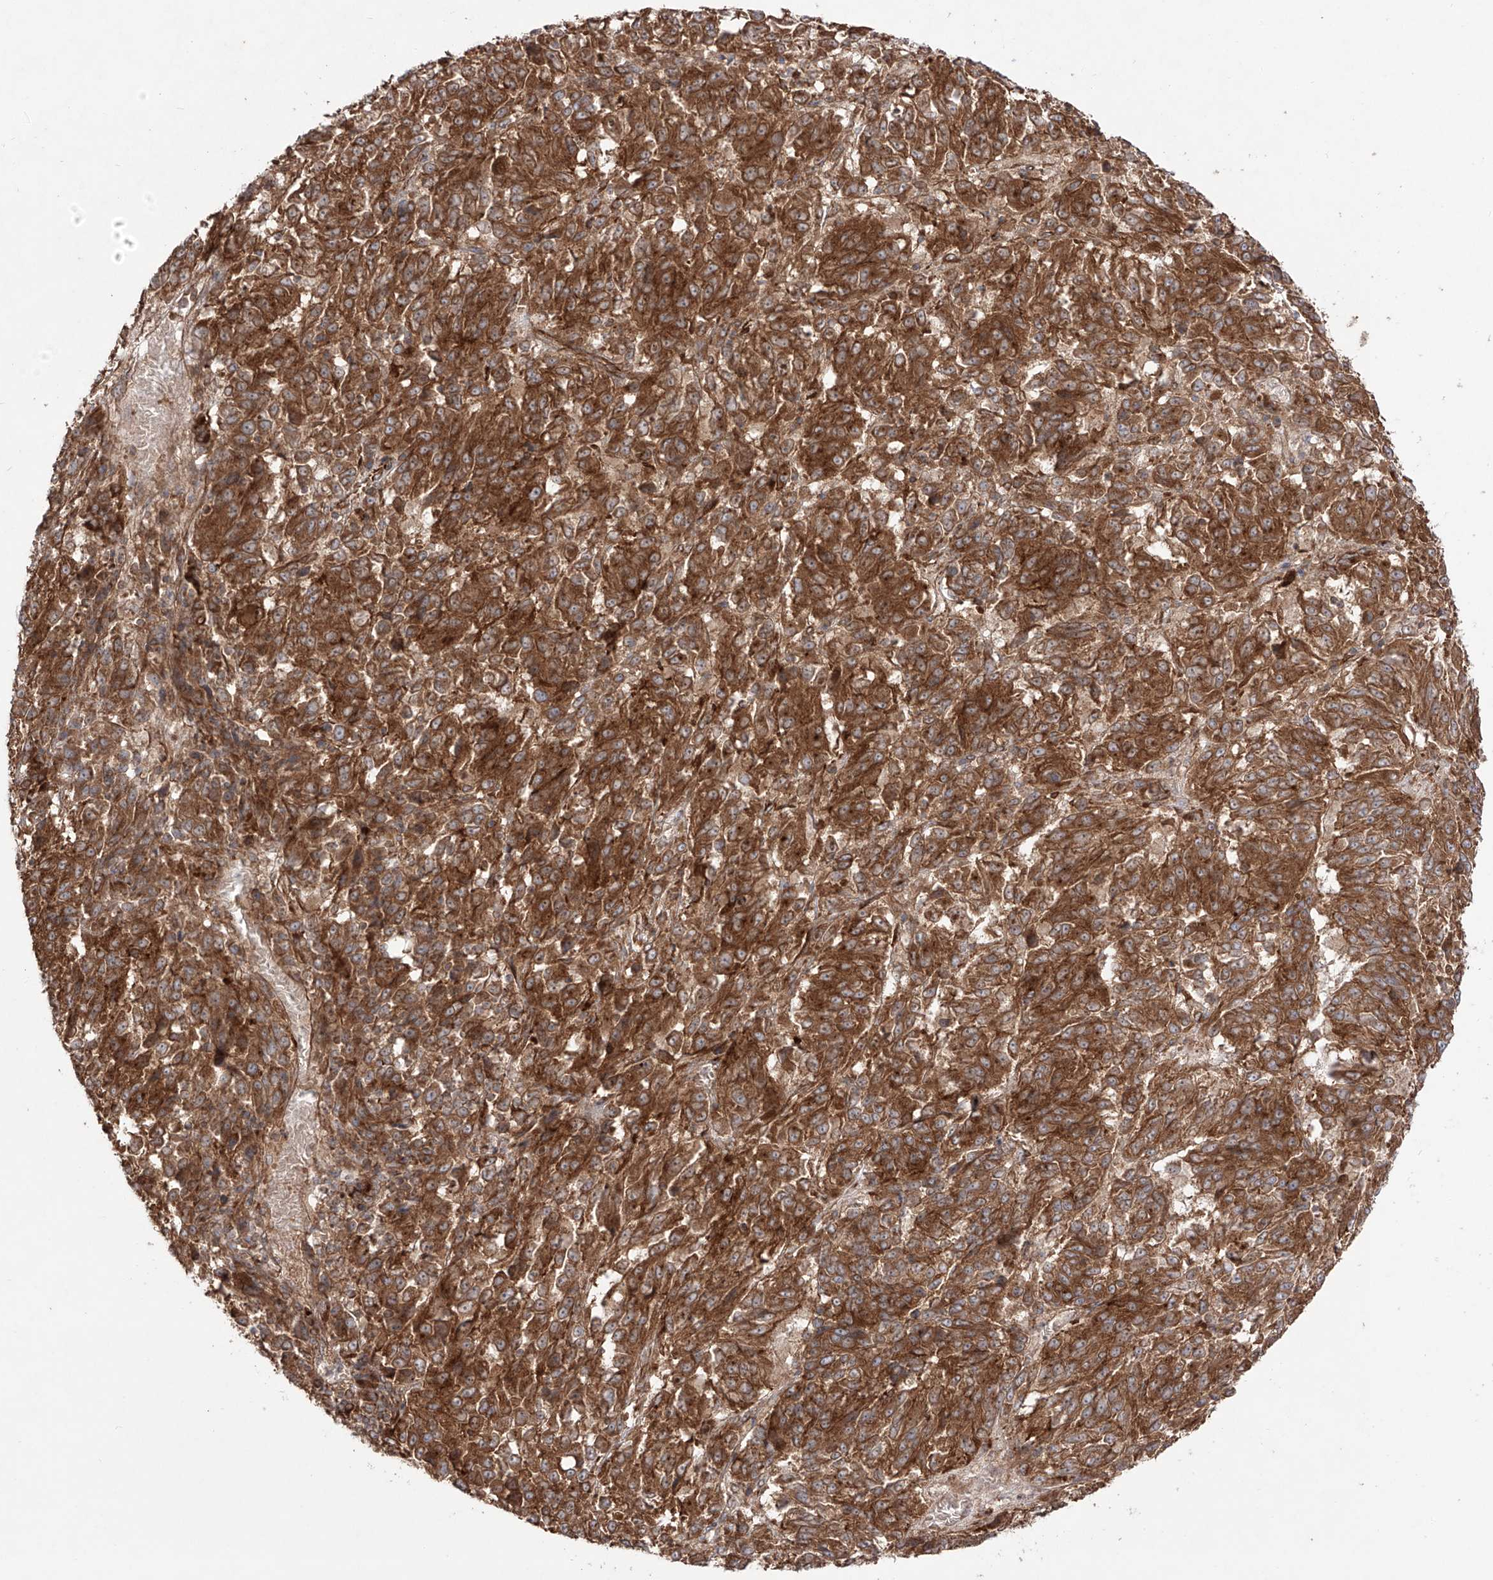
{"staining": {"intensity": "strong", "quantity": ">75%", "location": "cytoplasmic/membranous"}, "tissue": "melanoma", "cell_type": "Tumor cells", "image_type": "cancer", "snomed": [{"axis": "morphology", "description": "Malignant melanoma, Metastatic site"}, {"axis": "topography", "description": "Lung"}], "caption": "This is an image of immunohistochemistry staining of malignant melanoma (metastatic site), which shows strong expression in the cytoplasmic/membranous of tumor cells.", "gene": "YKT6", "patient": {"sex": "male", "age": 64}}